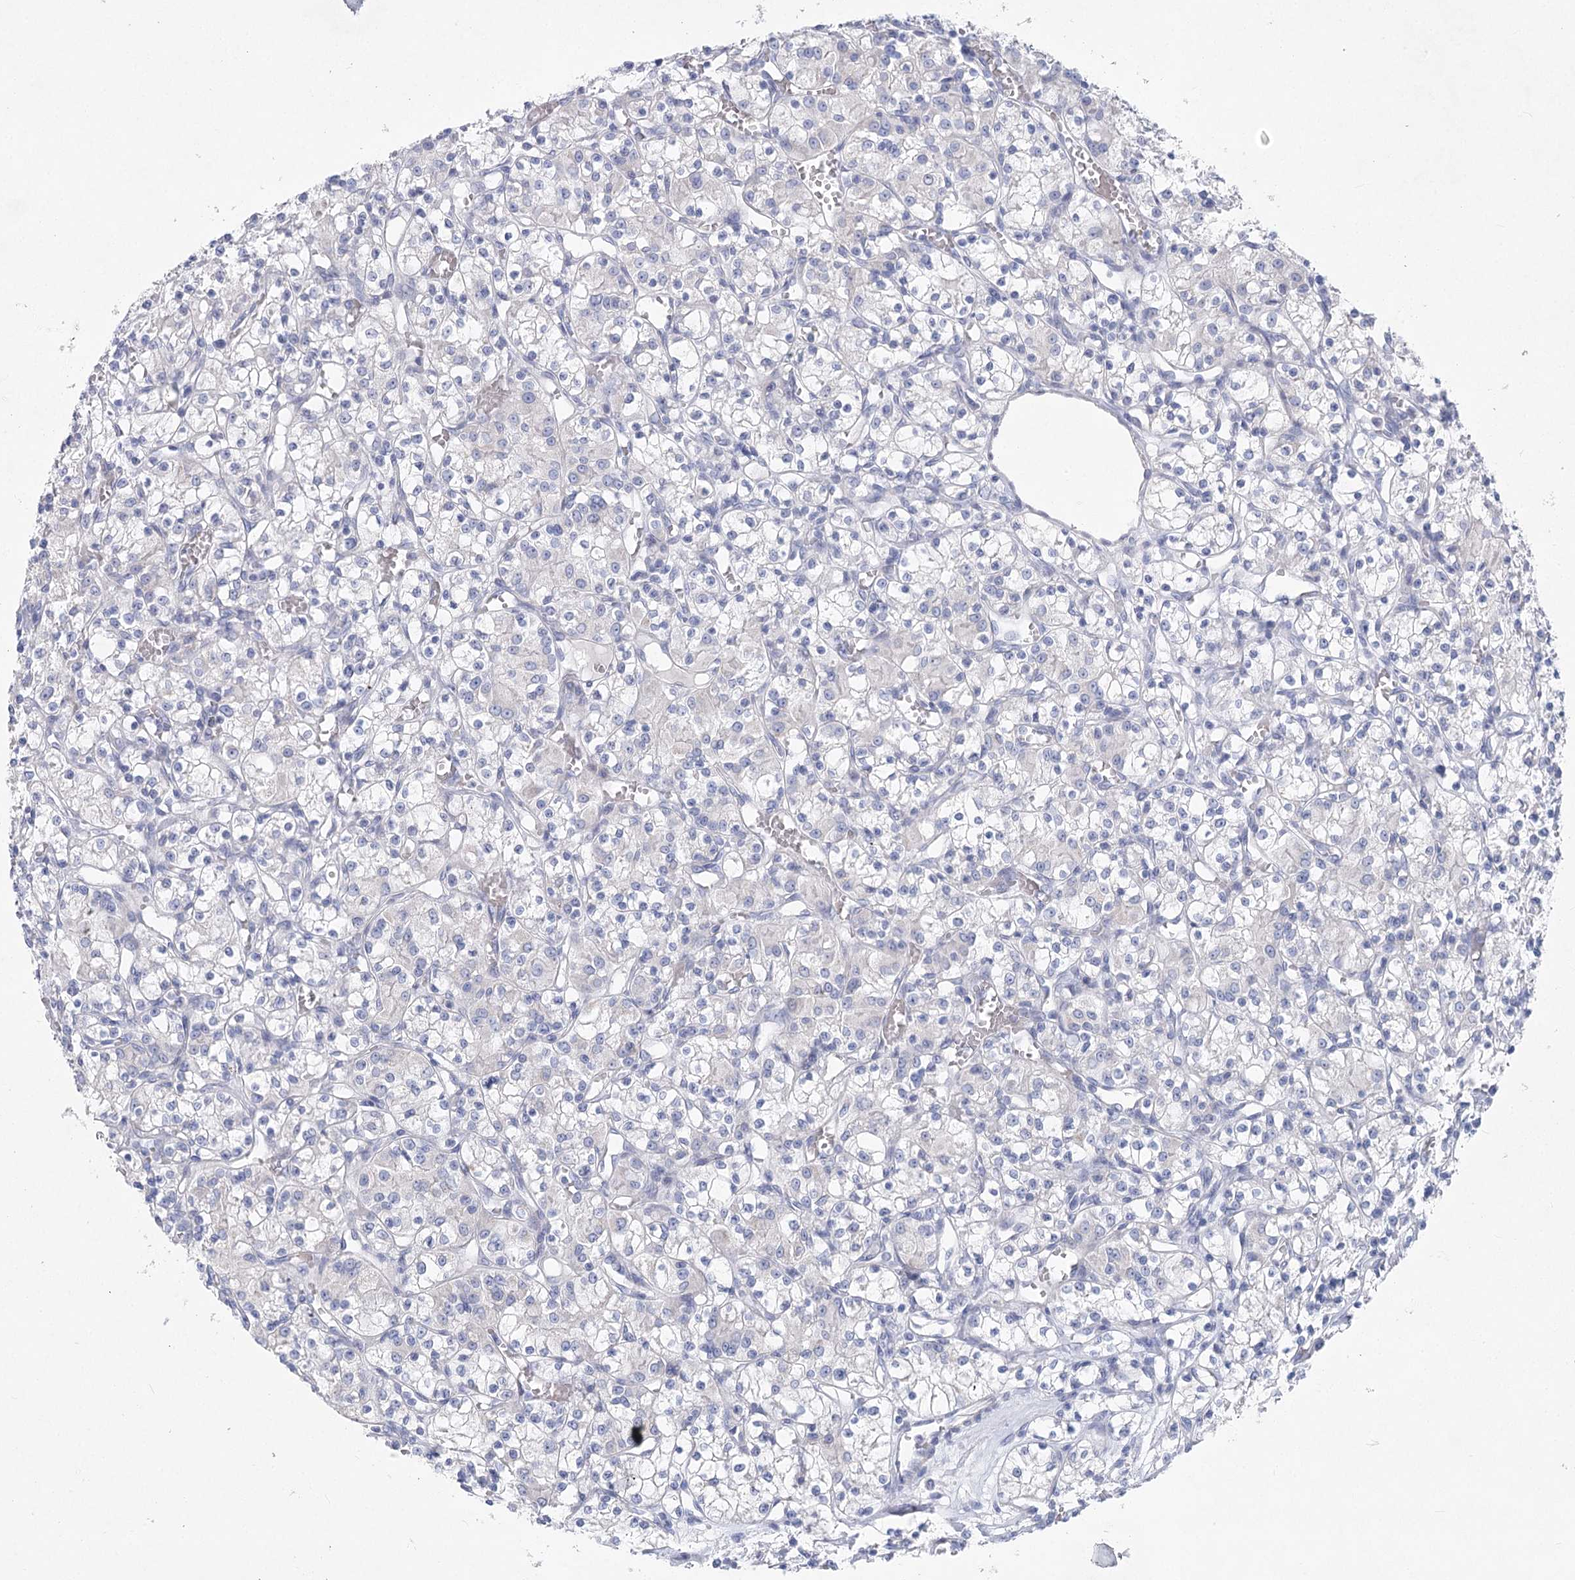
{"staining": {"intensity": "negative", "quantity": "none", "location": "none"}, "tissue": "renal cancer", "cell_type": "Tumor cells", "image_type": "cancer", "snomed": [{"axis": "morphology", "description": "Adenocarcinoma, NOS"}, {"axis": "topography", "description": "Kidney"}], "caption": "A high-resolution image shows immunohistochemistry staining of renal cancer (adenocarcinoma), which demonstrates no significant staining in tumor cells. The staining was performed using DAB (3,3'-diaminobenzidine) to visualize the protein expression in brown, while the nuclei were stained in blue with hematoxylin (Magnification: 20x).", "gene": "WDR74", "patient": {"sex": "female", "age": 59}}